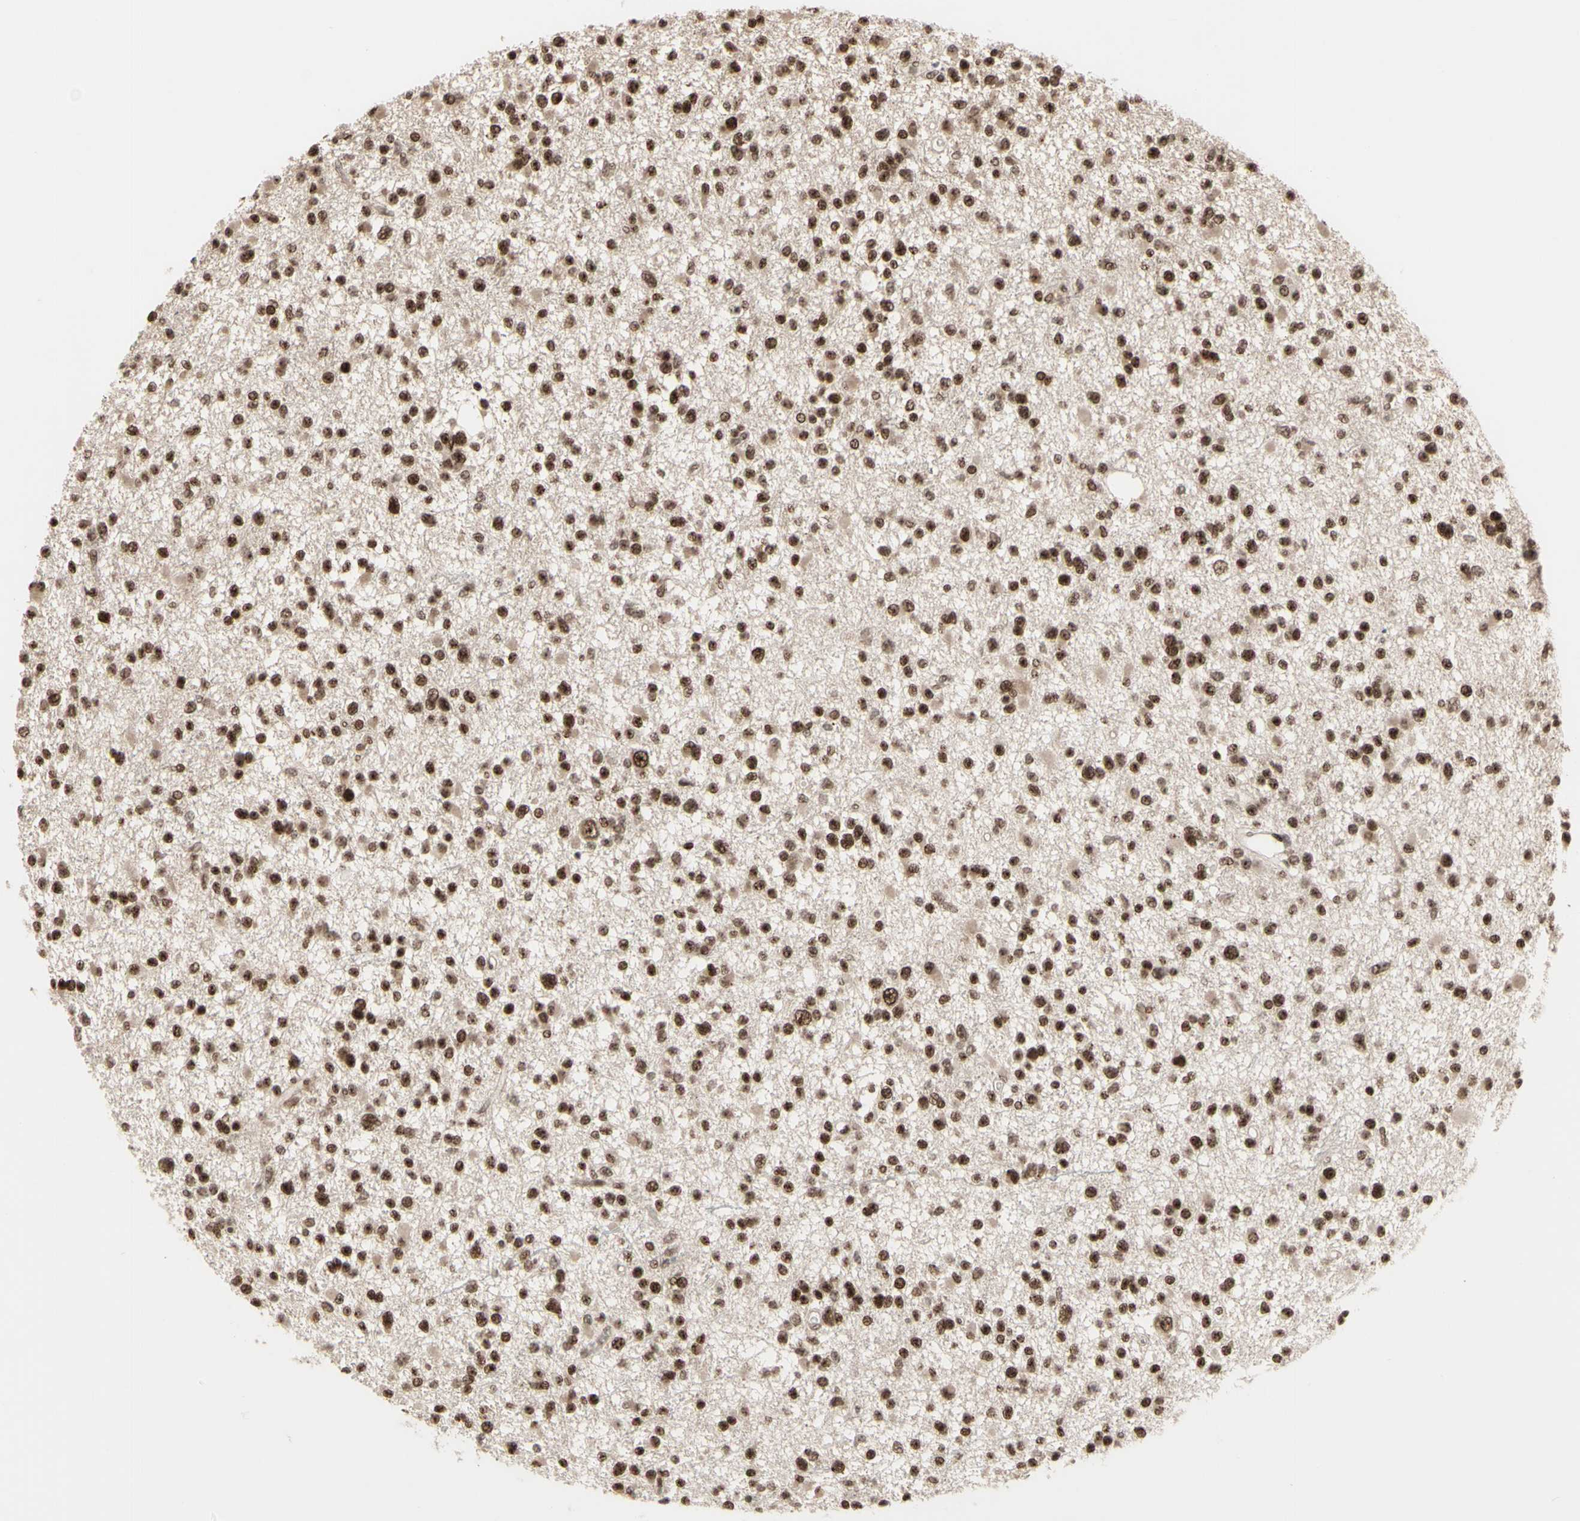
{"staining": {"intensity": "moderate", "quantity": ">75%", "location": "cytoplasmic/membranous,nuclear"}, "tissue": "glioma", "cell_type": "Tumor cells", "image_type": "cancer", "snomed": [{"axis": "morphology", "description": "Glioma, malignant, Low grade"}, {"axis": "topography", "description": "Brain"}], "caption": "Human glioma stained with a brown dye exhibits moderate cytoplasmic/membranous and nuclear positive staining in about >75% of tumor cells.", "gene": "CBX1", "patient": {"sex": "female", "age": 22}}